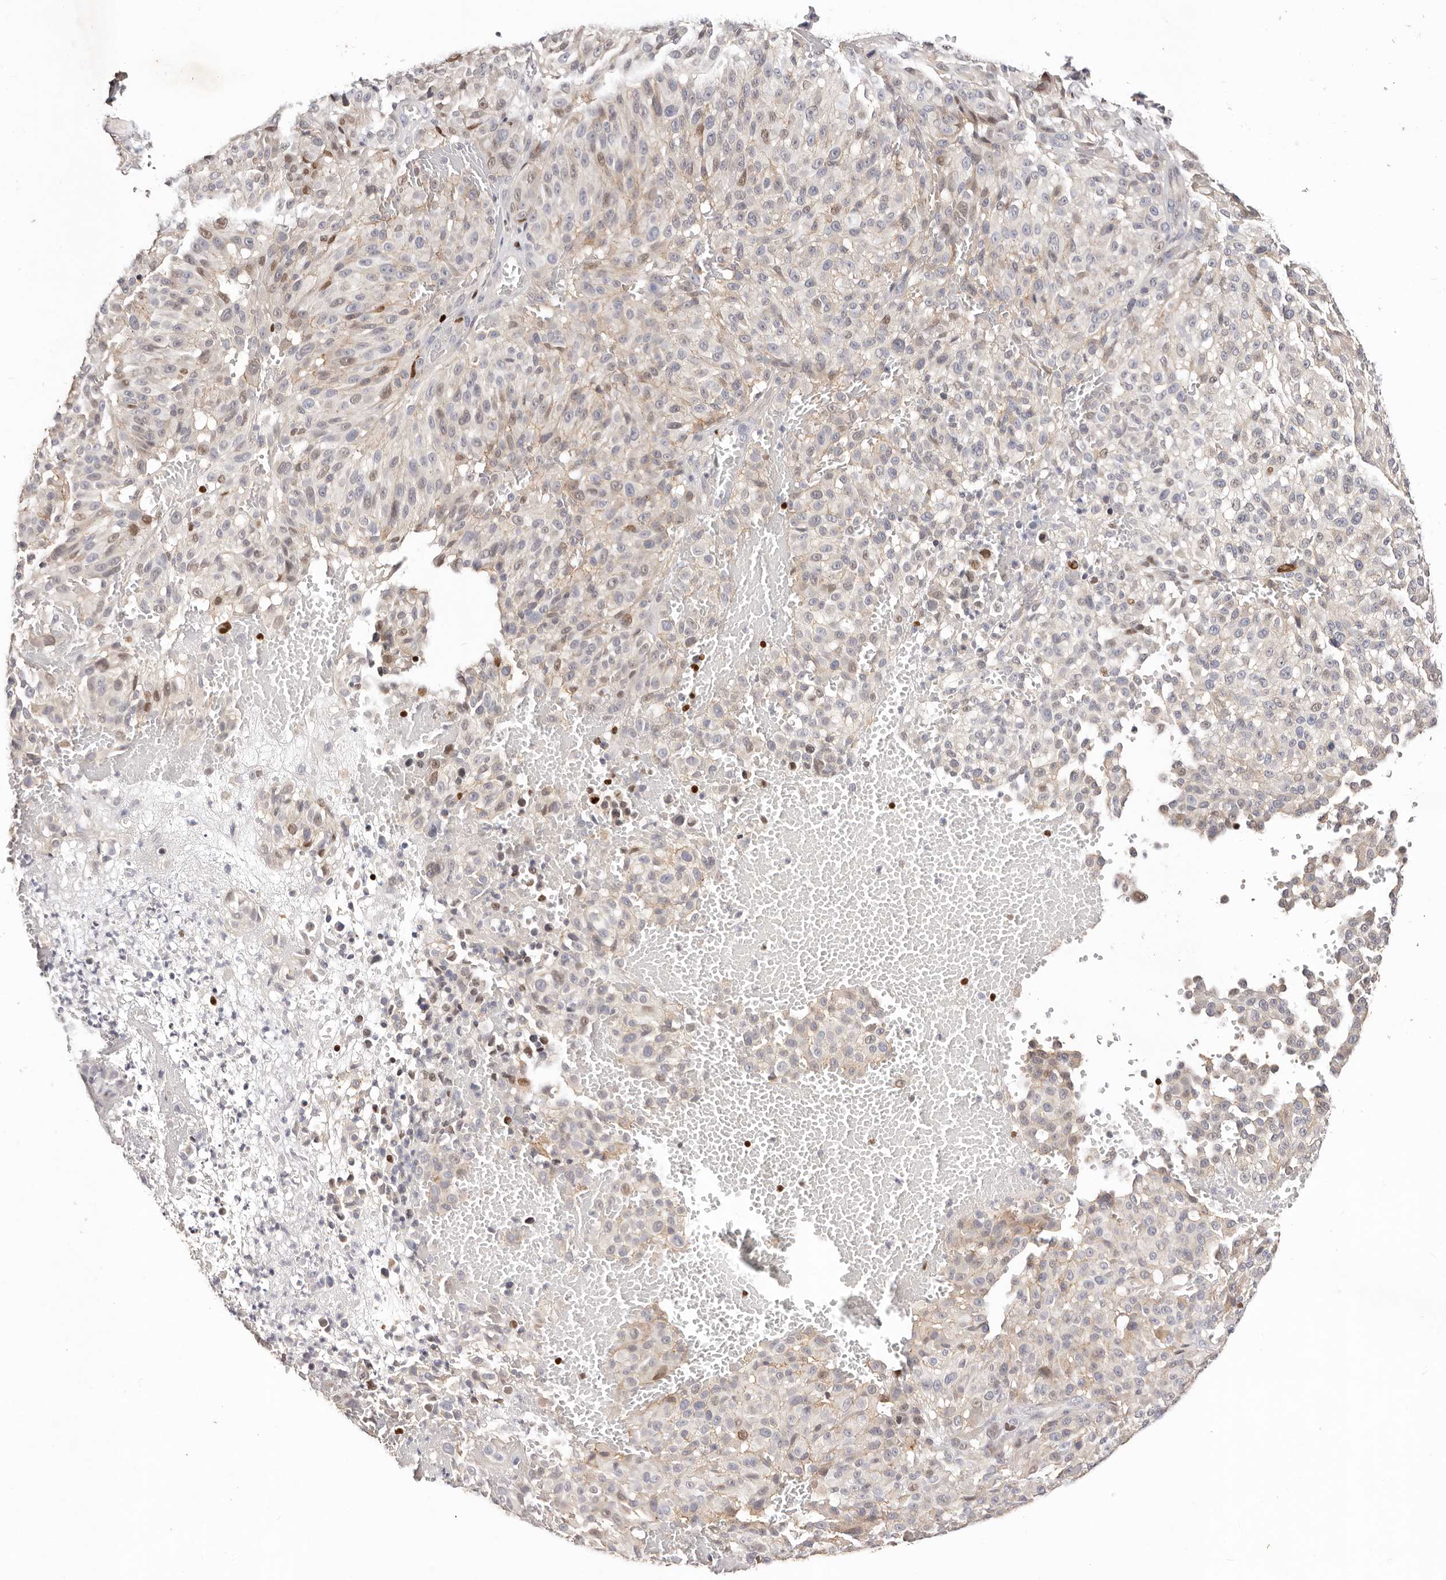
{"staining": {"intensity": "moderate", "quantity": "25%-75%", "location": "nuclear"}, "tissue": "melanoma", "cell_type": "Tumor cells", "image_type": "cancer", "snomed": [{"axis": "morphology", "description": "Malignant melanoma, NOS"}, {"axis": "topography", "description": "Skin"}], "caption": "IHC histopathology image of neoplastic tissue: melanoma stained using IHC exhibits medium levels of moderate protein expression localized specifically in the nuclear of tumor cells, appearing as a nuclear brown color.", "gene": "IQGAP3", "patient": {"sex": "male", "age": 83}}